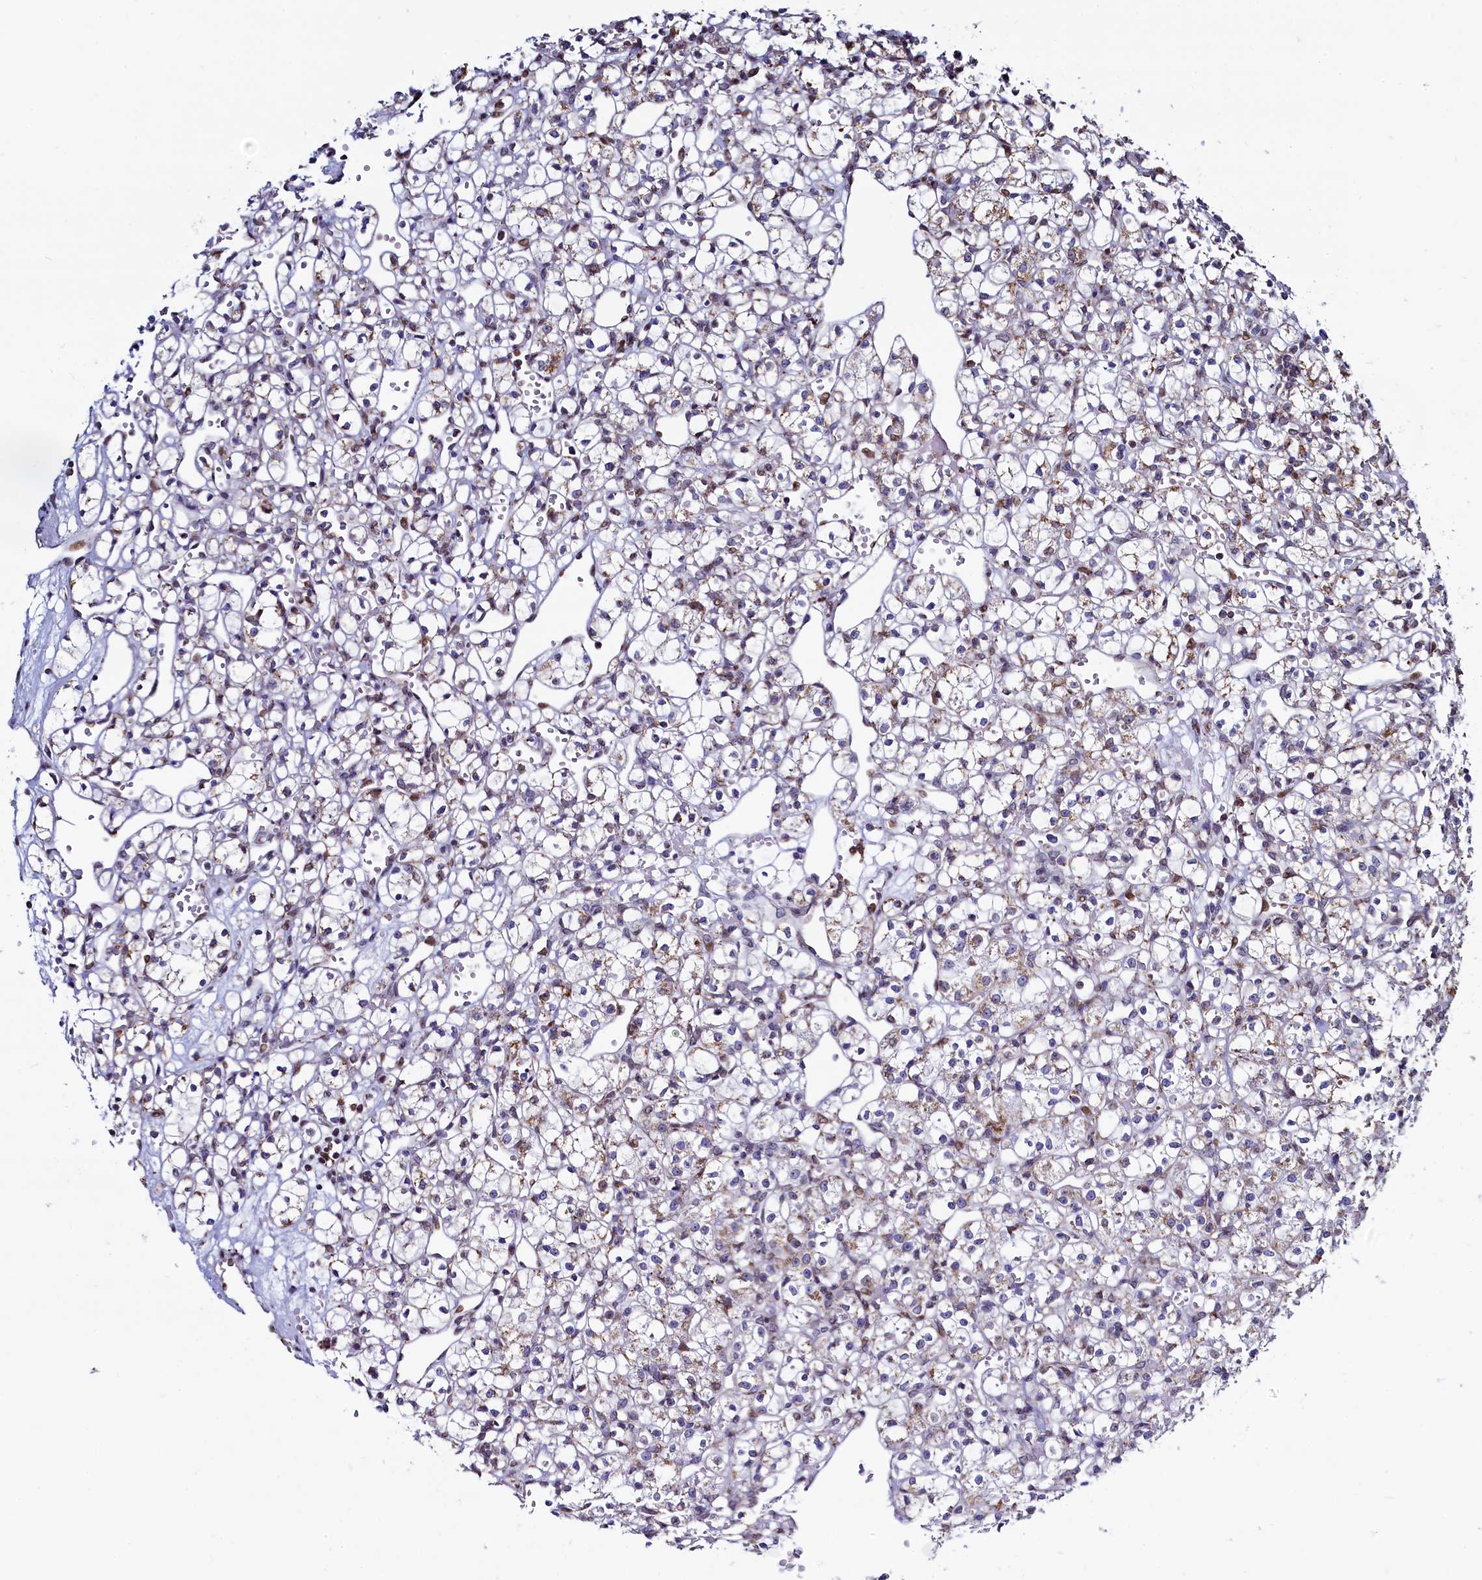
{"staining": {"intensity": "weak", "quantity": "<25%", "location": "cytoplasmic/membranous"}, "tissue": "renal cancer", "cell_type": "Tumor cells", "image_type": "cancer", "snomed": [{"axis": "morphology", "description": "Adenocarcinoma, NOS"}, {"axis": "topography", "description": "Kidney"}], "caption": "This micrograph is of adenocarcinoma (renal) stained with immunohistochemistry (IHC) to label a protein in brown with the nuclei are counter-stained blue. There is no staining in tumor cells. (DAB immunohistochemistry (IHC) with hematoxylin counter stain).", "gene": "HDGFL3", "patient": {"sex": "female", "age": 59}}